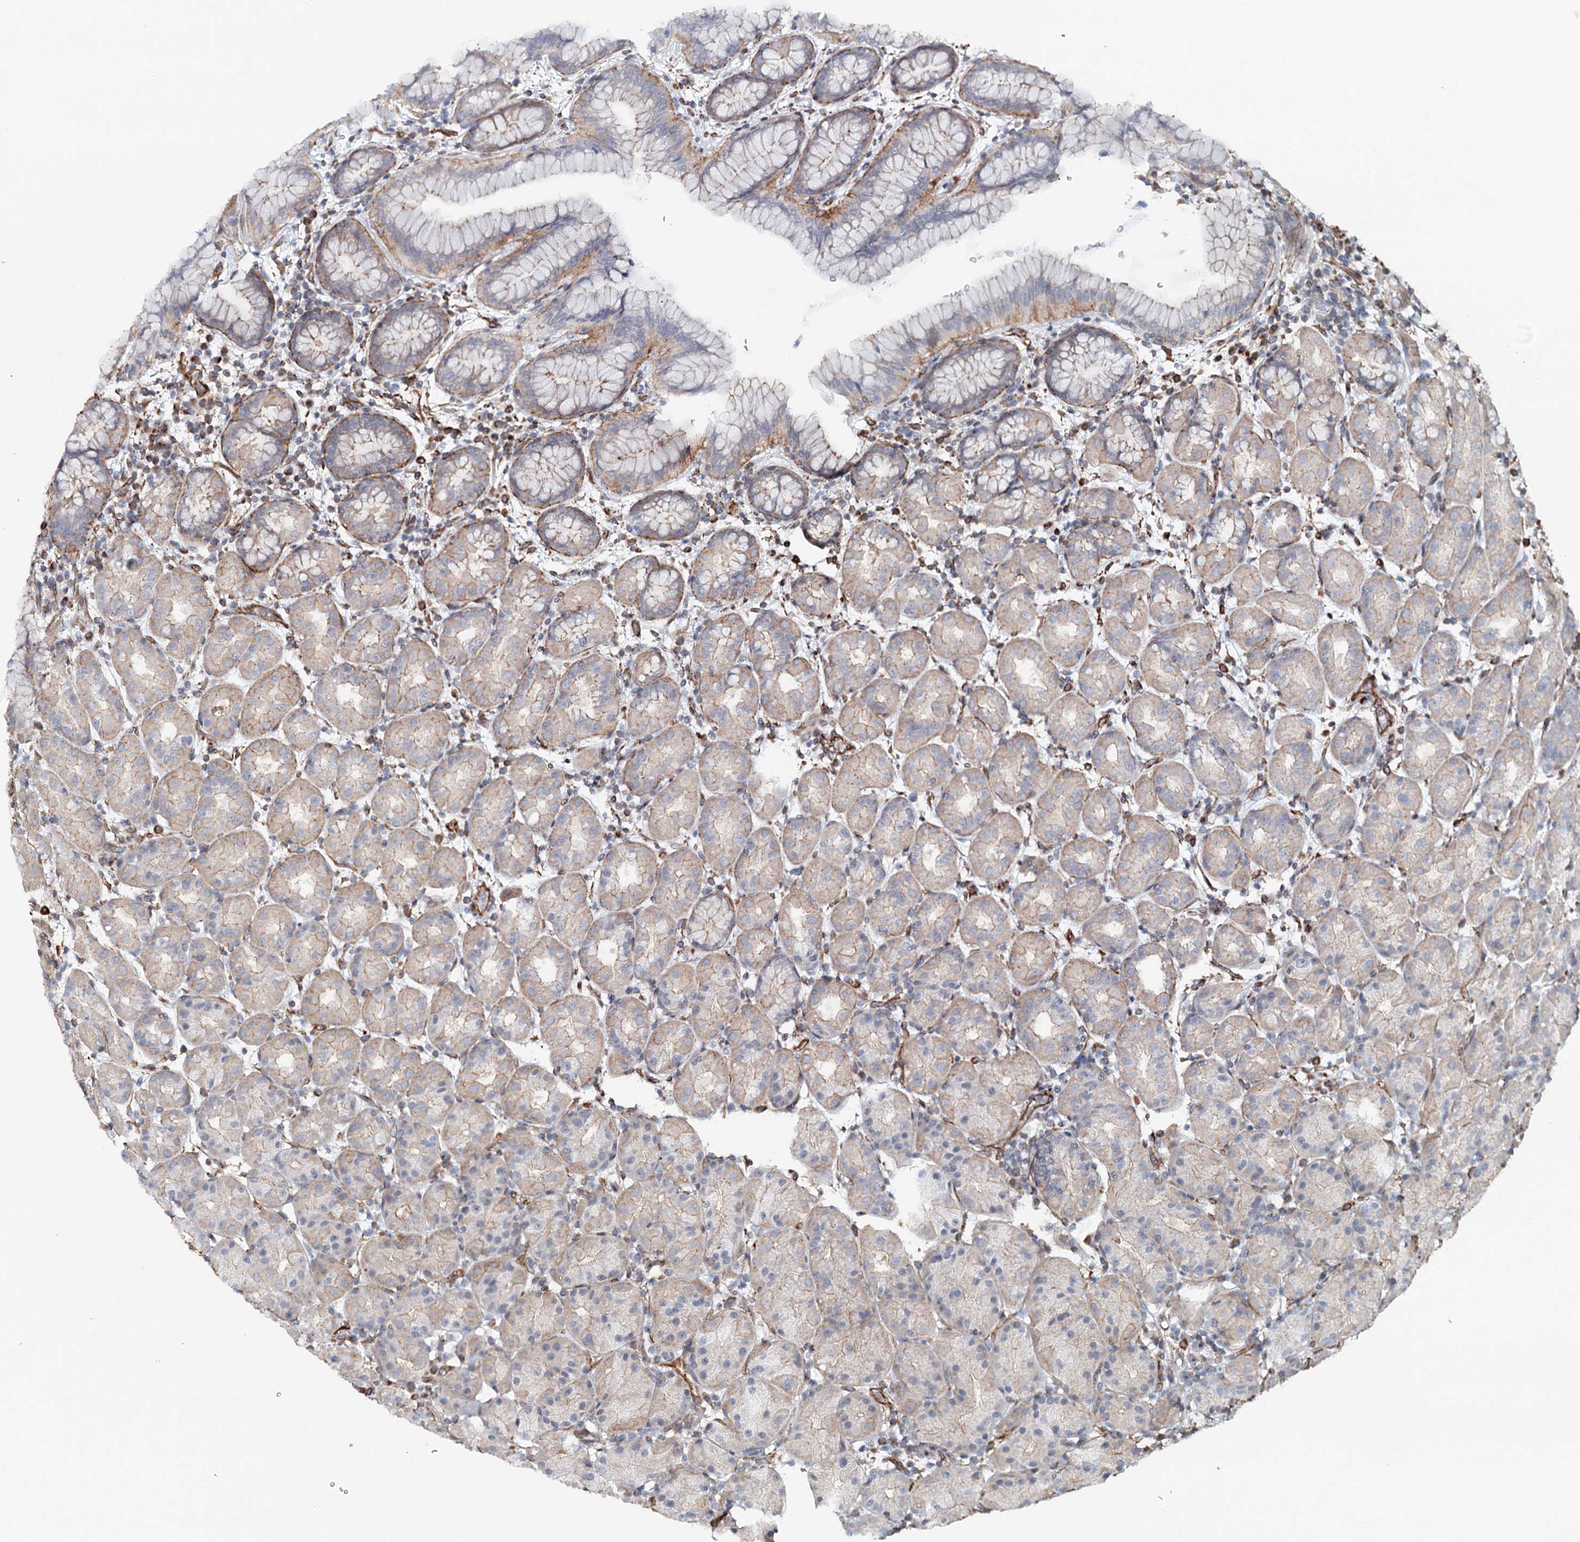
{"staining": {"intensity": "weak", "quantity": "<25%", "location": "cytoplasmic/membranous"}, "tissue": "stomach", "cell_type": "Glandular cells", "image_type": "normal", "snomed": [{"axis": "morphology", "description": "Normal tissue, NOS"}, {"axis": "topography", "description": "Stomach"}], "caption": "This is an immunohistochemistry image of unremarkable human stomach. There is no positivity in glandular cells.", "gene": "SYNPO", "patient": {"sex": "female", "age": 79}}